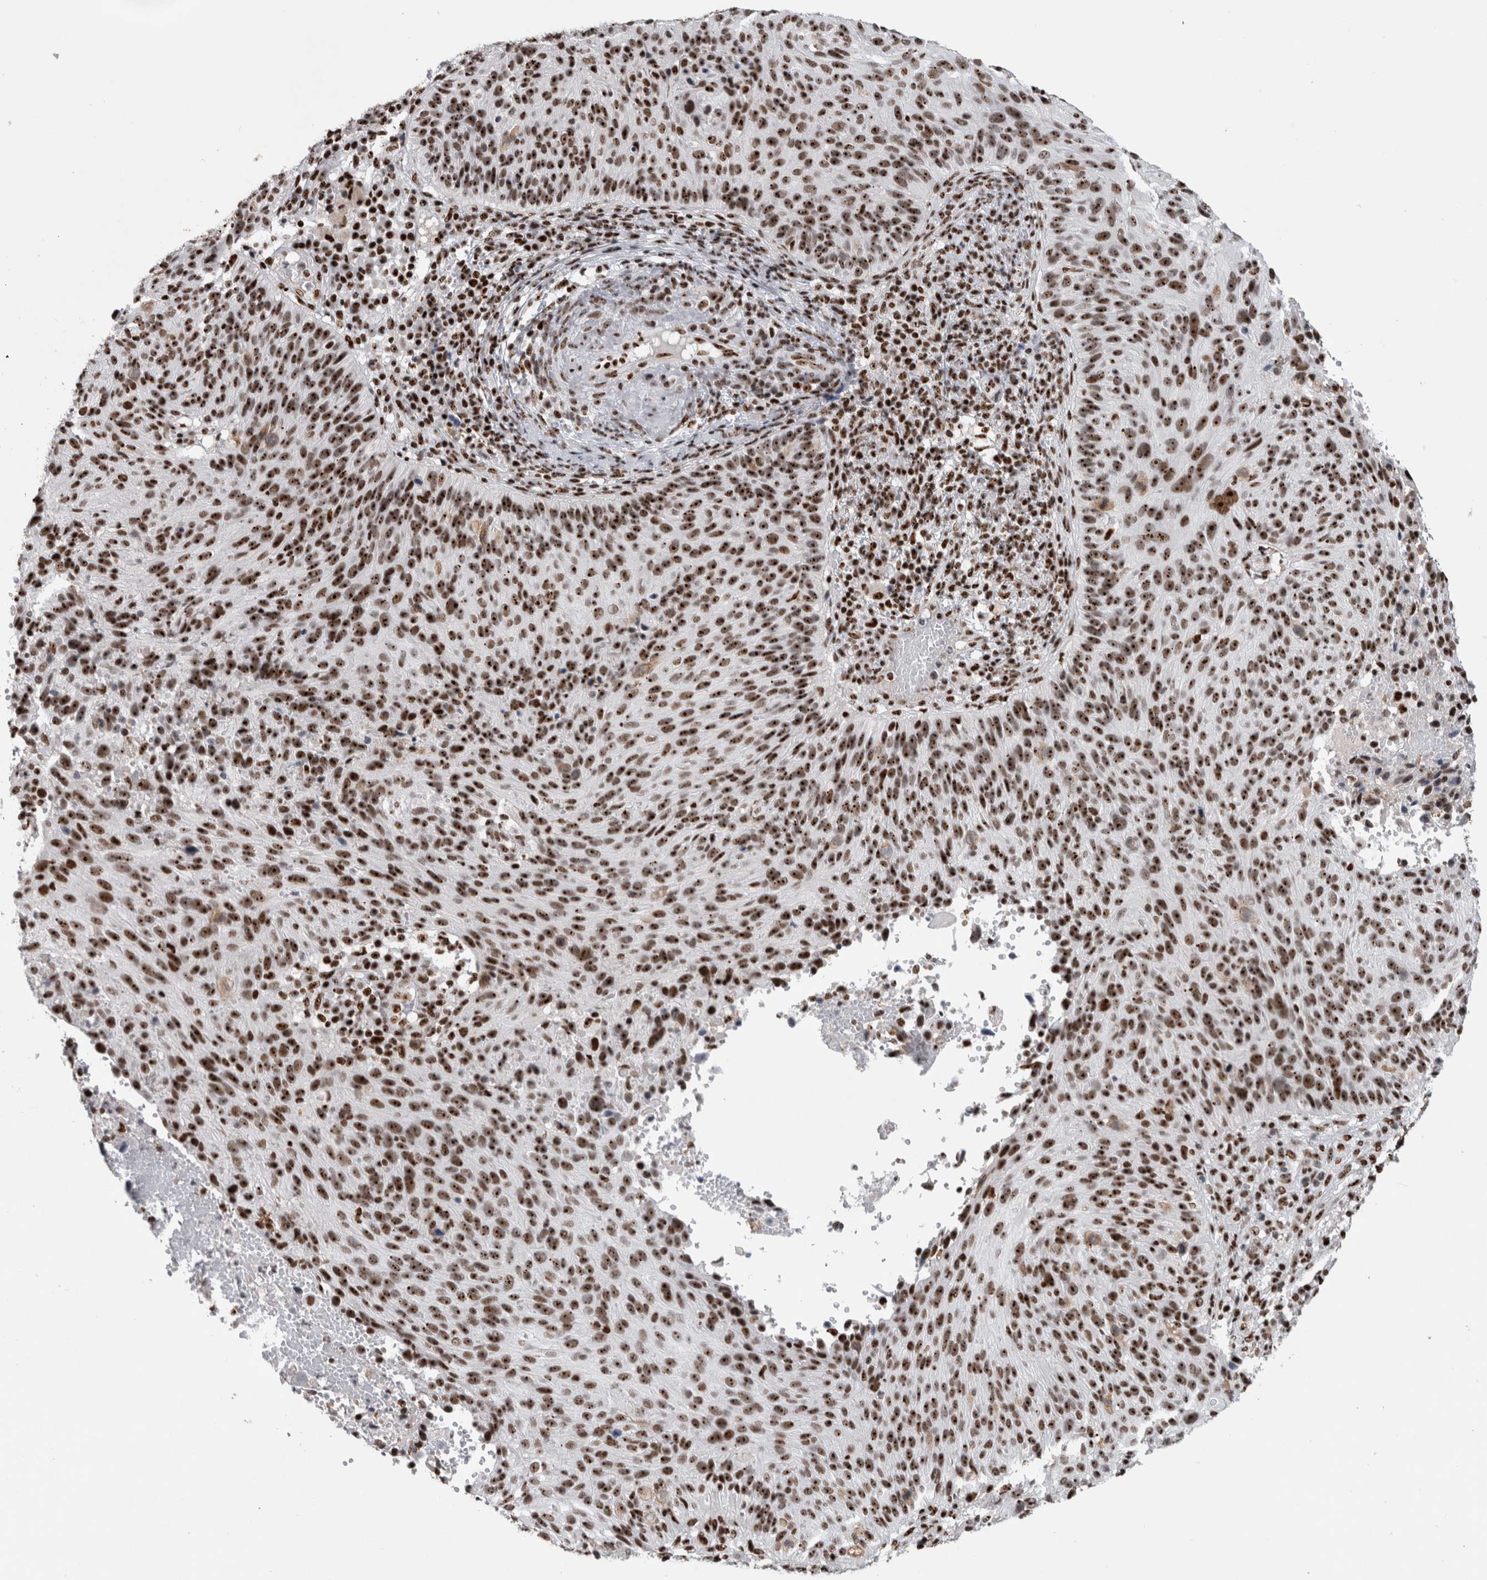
{"staining": {"intensity": "strong", "quantity": ">75%", "location": "nuclear"}, "tissue": "cervical cancer", "cell_type": "Tumor cells", "image_type": "cancer", "snomed": [{"axis": "morphology", "description": "Squamous cell carcinoma, NOS"}, {"axis": "topography", "description": "Cervix"}], "caption": "A high amount of strong nuclear expression is identified in about >75% of tumor cells in squamous cell carcinoma (cervical) tissue.", "gene": "NCL", "patient": {"sex": "female", "age": 74}}